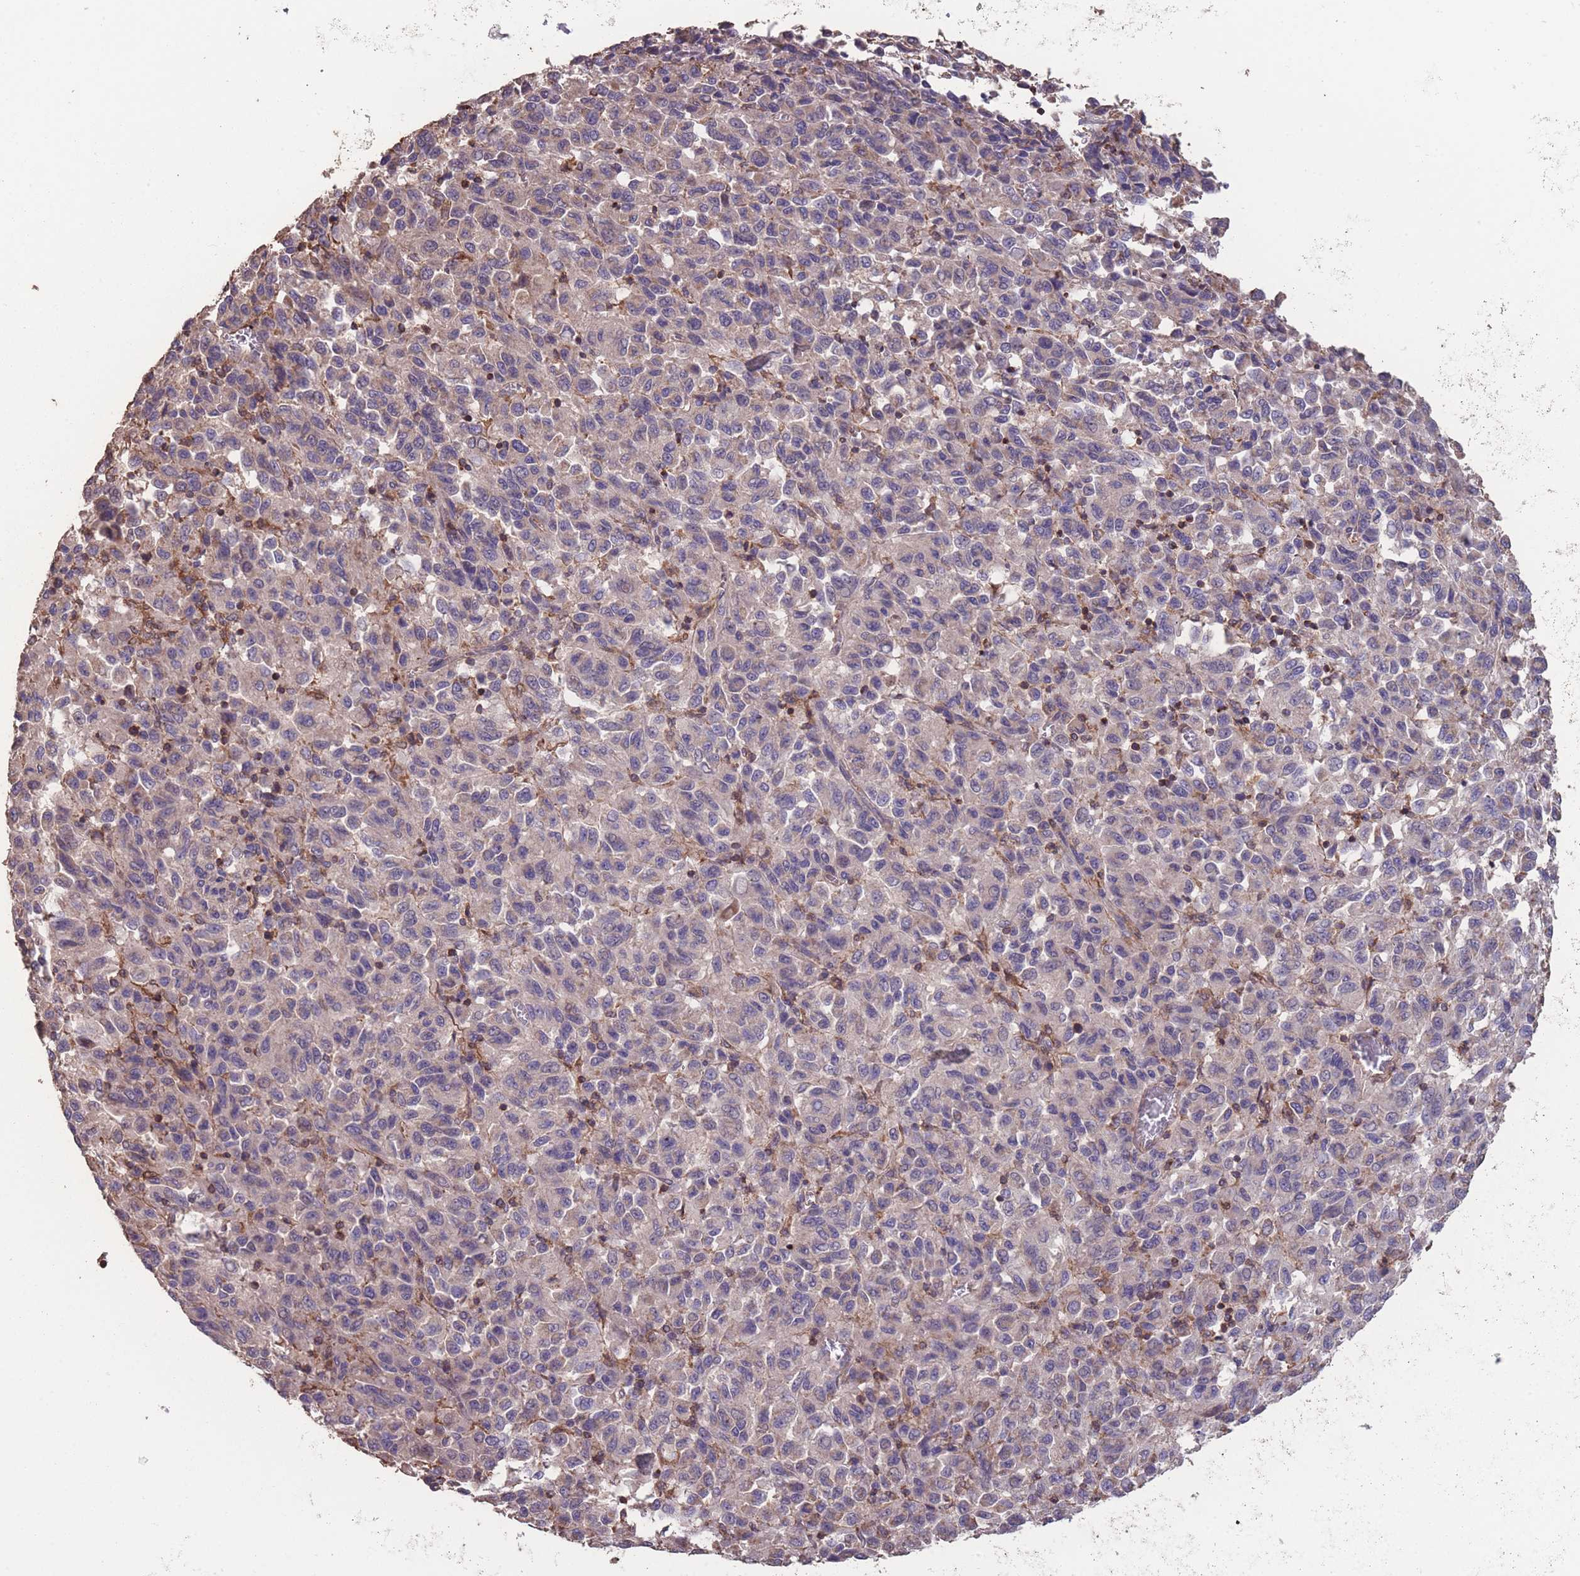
{"staining": {"intensity": "negative", "quantity": "none", "location": "none"}, "tissue": "melanoma", "cell_type": "Tumor cells", "image_type": "cancer", "snomed": [{"axis": "morphology", "description": "Malignant melanoma, Metastatic site"}, {"axis": "topography", "description": "Lung"}], "caption": "Immunohistochemistry (IHC) histopathology image of human melanoma stained for a protein (brown), which exhibits no positivity in tumor cells.", "gene": "NUDT21", "patient": {"sex": "male", "age": 64}}